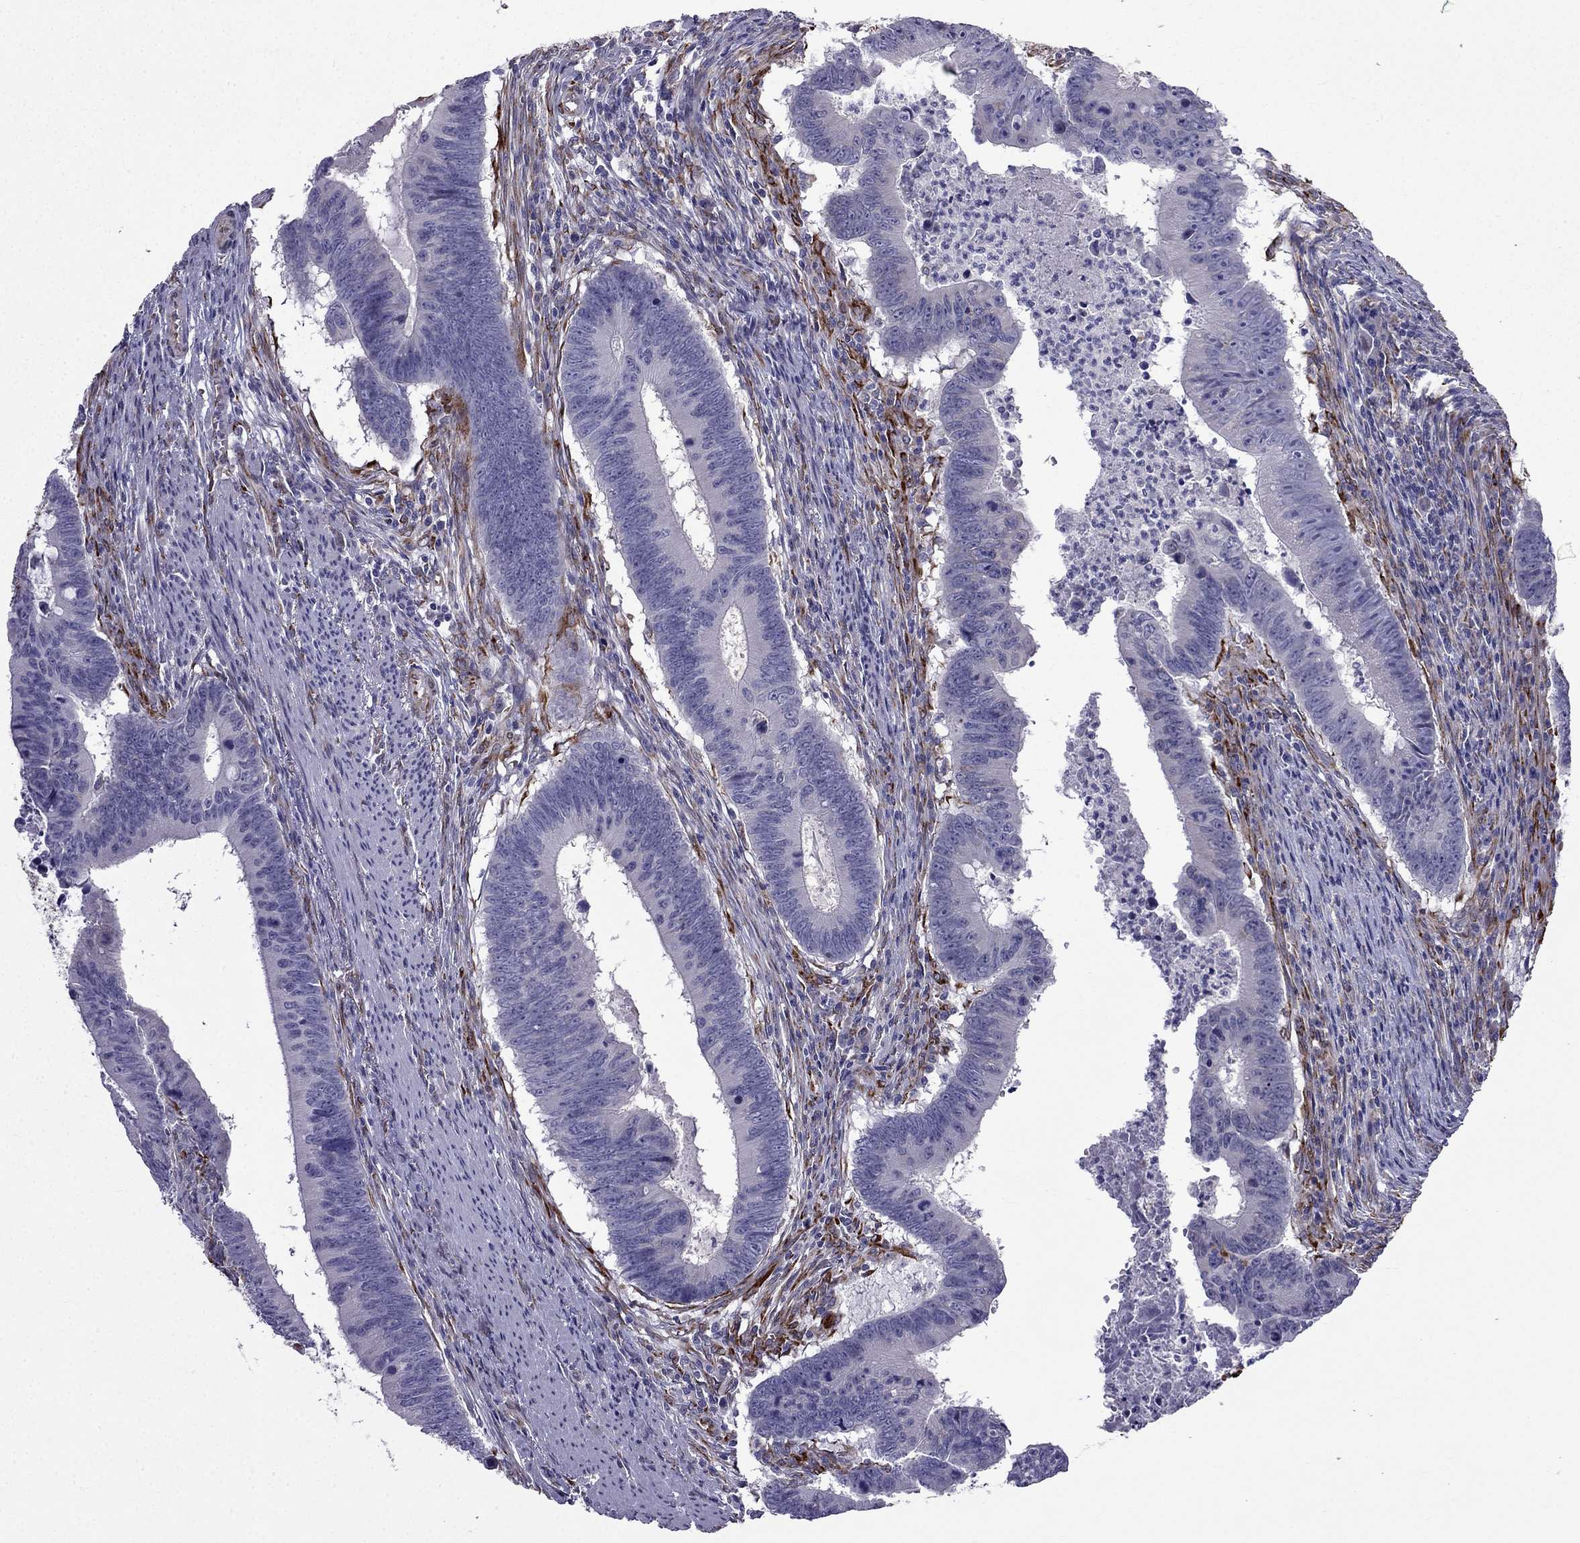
{"staining": {"intensity": "negative", "quantity": "none", "location": "none"}, "tissue": "colorectal cancer", "cell_type": "Tumor cells", "image_type": "cancer", "snomed": [{"axis": "morphology", "description": "Adenocarcinoma, NOS"}, {"axis": "topography", "description": "Colon"}], "caption": "IHC image of neoplastic tissue: human colorectal adenocarcinoma stained with DAB (3,3'-diaminobenzidine) shows no significant protein staining in tumor cells. Brightfield microscopy of immunohistochemistry stained with DAB (3,3'-diaminobenzidine) (brown) and hematoxylin (blue), captured at high magnification.", "gene": "IKBIP", "patient": {"sex": "female", "age": 87}}